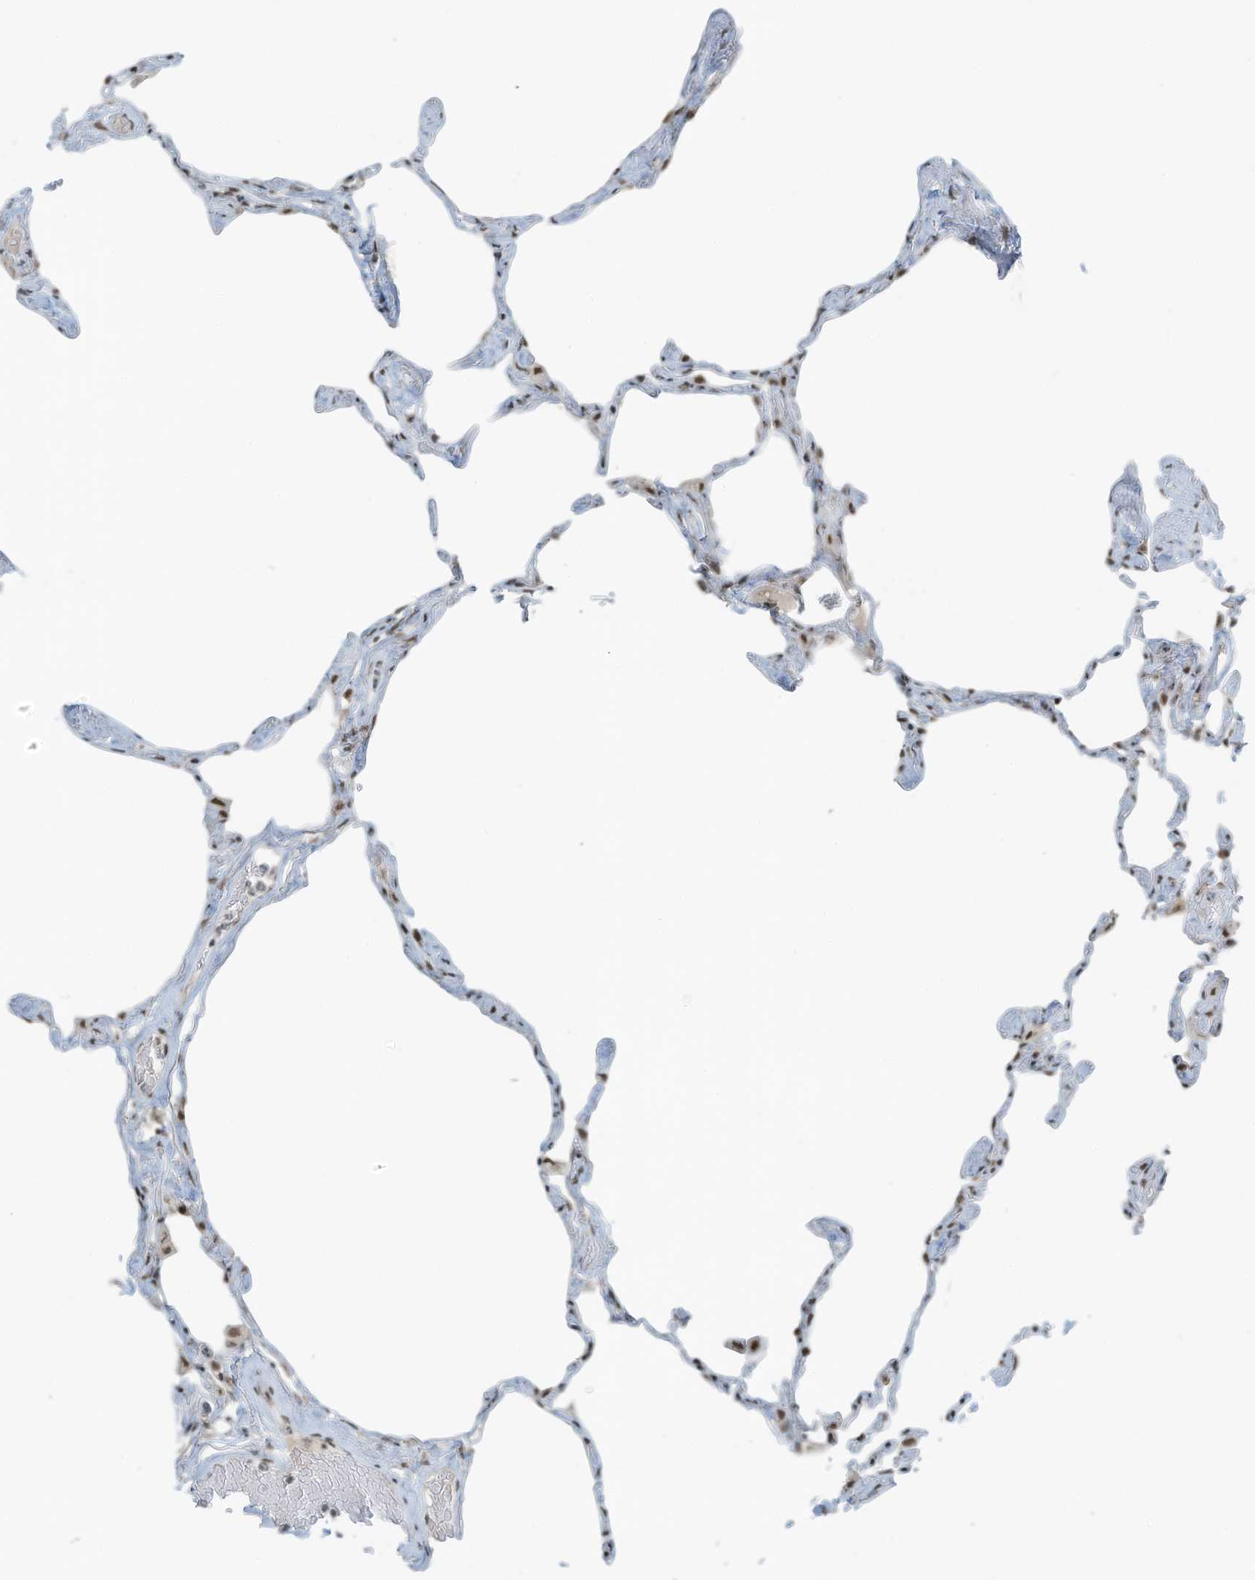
{"staining": {"intensity": "weak", "quantity": "25%-75%", "location": "nuclear"}, "tissue": "lung", "cell_type": "Alveolar cells", "image_type": "normal", "snomed": [{"axis": "morphology", "description": "Normal tissue, NOS"}, {"axis": "topography", "description": "Lung"}], "caption": "DAB immunohistochemical staining of normal human lung shows weak nuclear protein staining in approximately 25%-75% of alveolar cells. The staining was performed using DAB (3,3'-diaminobenzidine) to visualize the protein expression in brown, while the nuclei were stained in blue with hematoxylin (Magnification: 20x).", "gene": "WRNIP1", "patient": {"sex": "male", "age": 65}}